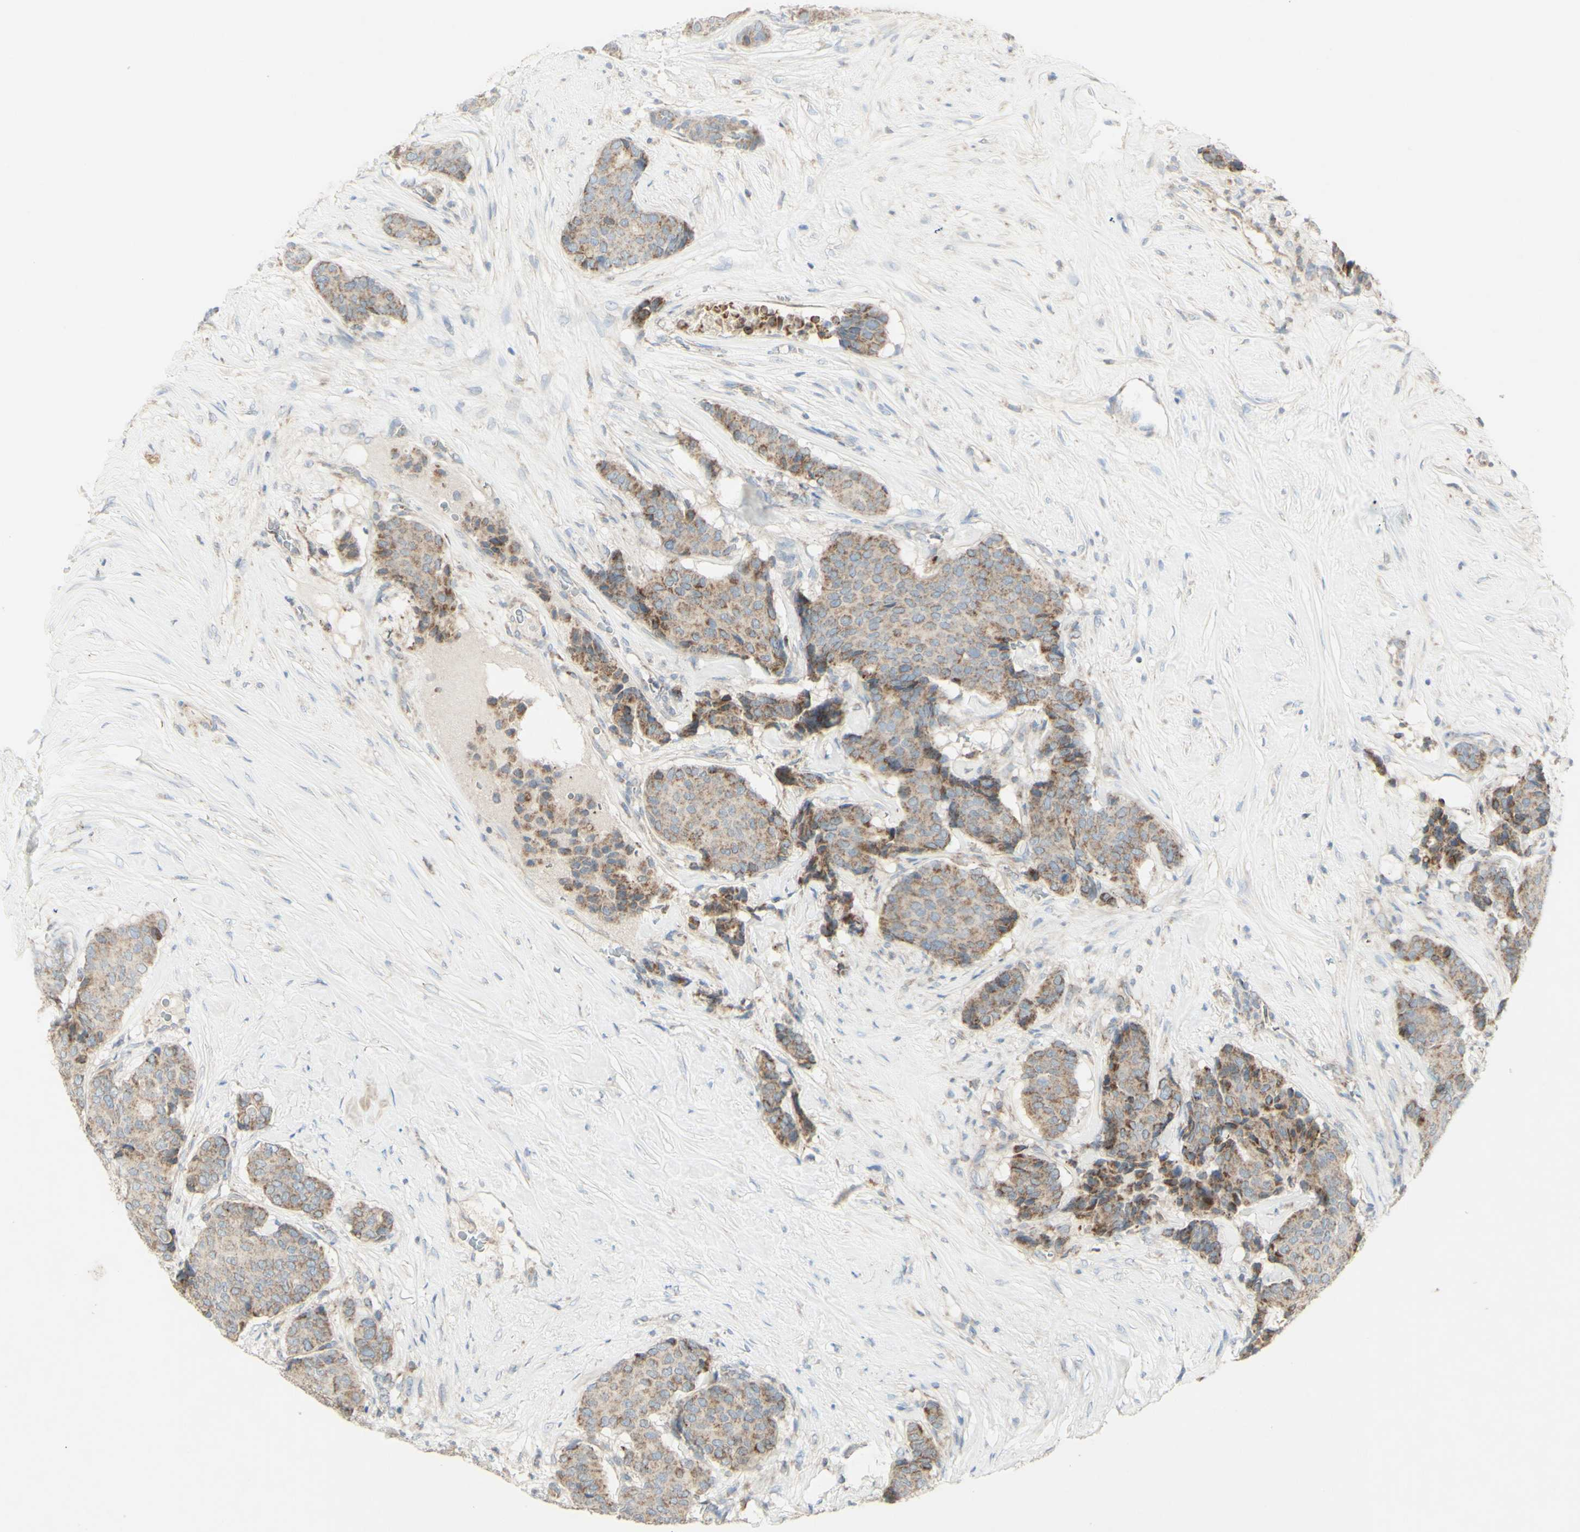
{"staining": {"intensity": "moderate", "quantity": "25%-75%", "location": "cytoplasmic/membranous"}, "tissue": "breast cancer", "cell_type": "Tumor cells", "image_type": "cancer", "snomed": [{"axis": "morphology", "description": "Duct carcinoma"}, {"axis": "topography", "description": "Breast"}], "caption": "A medium amount of moderate cytoplasmic/membranous expression is present in approximately 25%-75% of tumor cells in breast cancer tissue. The staining is performed using DAB brown chromogen to label protein expression. The nuclei are counter-stained blue using hematoxylin.", "gene": "CNTNAP1", "patient": {"sex": "female", "age": 75}}